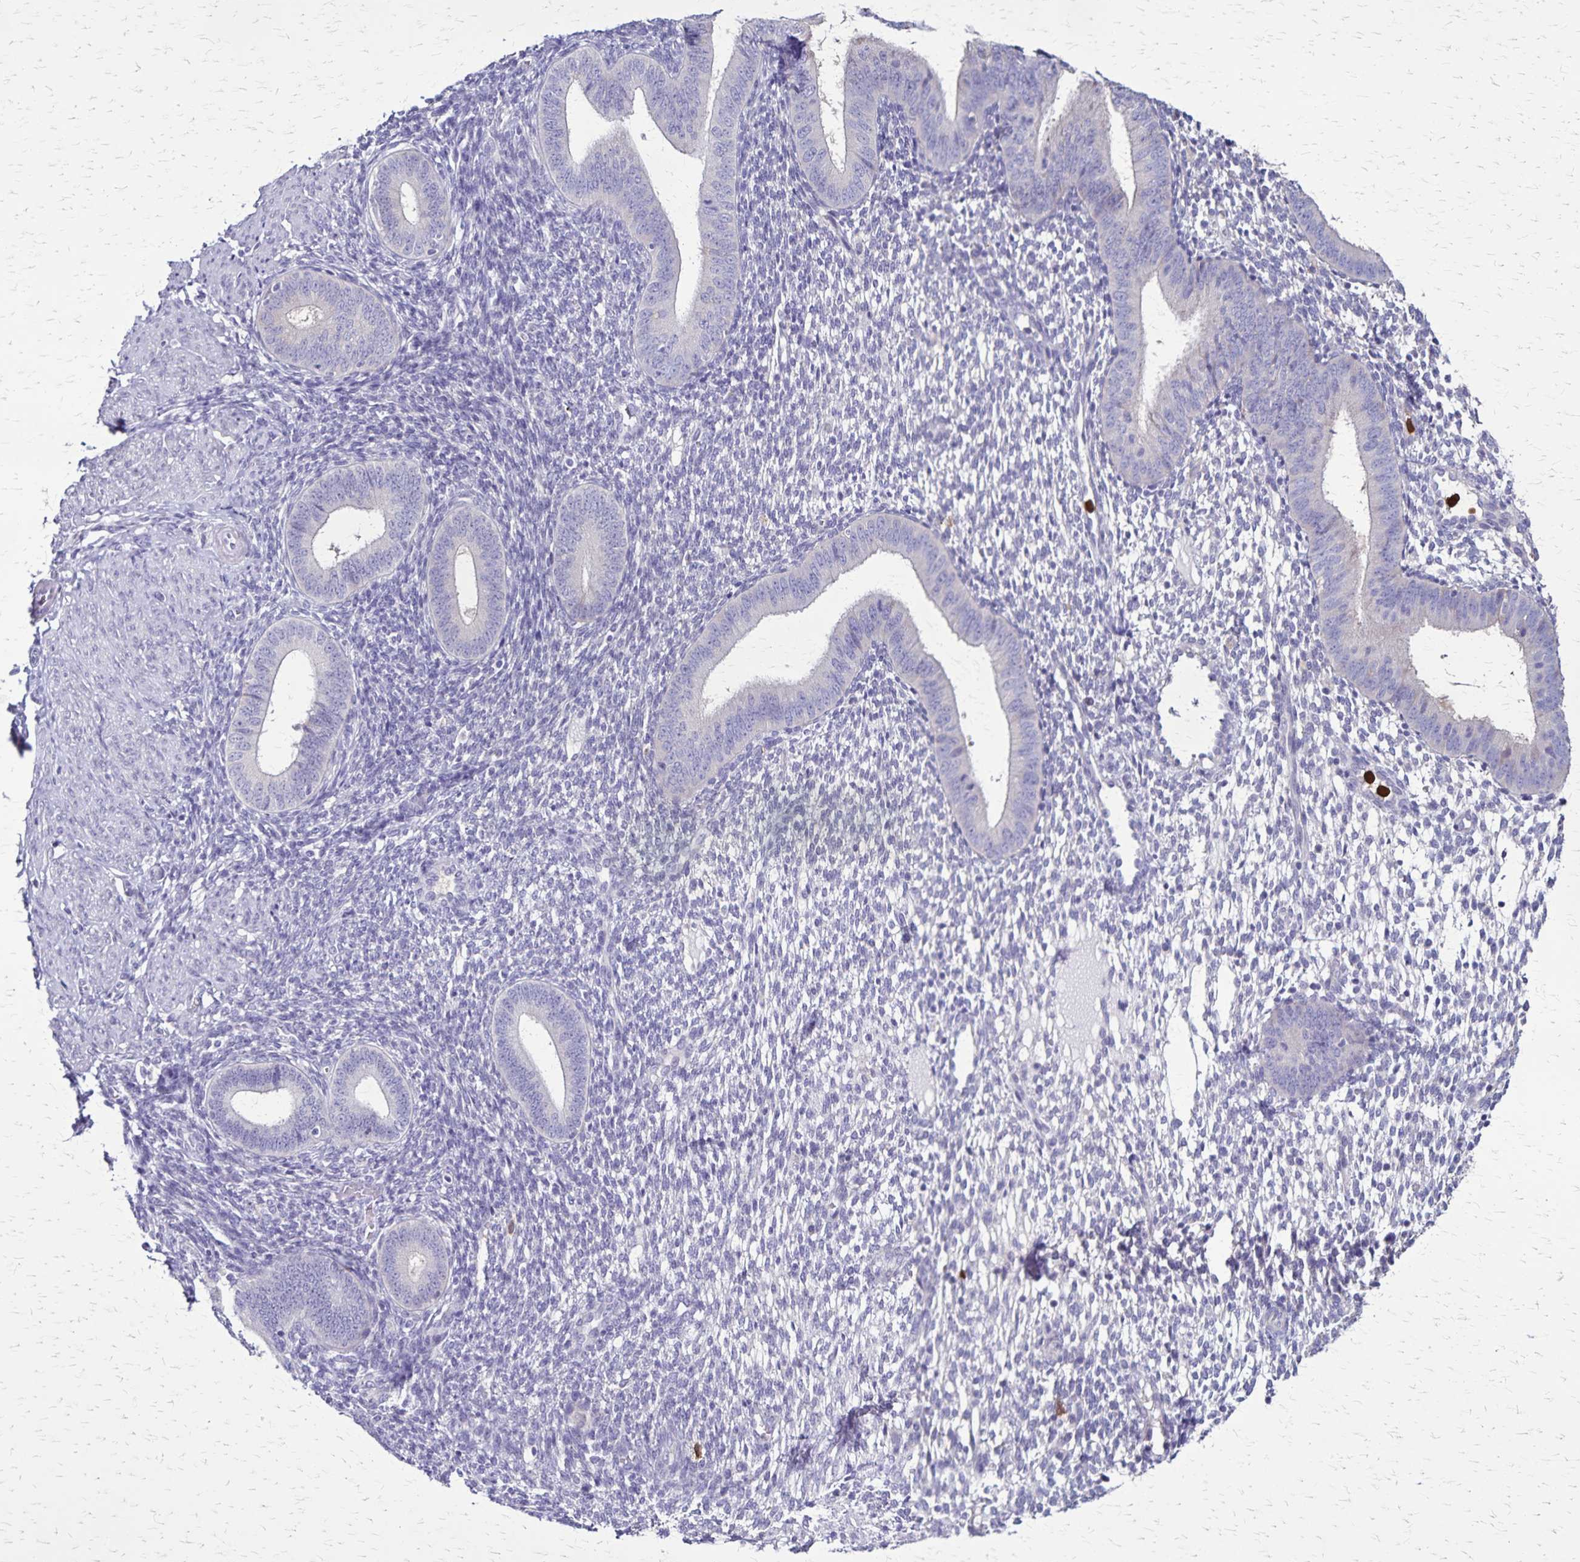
{"staining": {"intensity": "negative", "quantity": "none", "location": "none"}, "tissue": "endometrium", "cell_type": "Cells in endometrial stroma", "image_type": "normal", "snomed": [{"axis": "morphology", "description": "Normal tissue, NOS"}, {"axis": "topography", "description": "Endometrium"}], "caption": "The photomicrograph reveals no significant positivity in cells in endometrial stroma of endometrium. (IHC, brightfield microscopy, high magnification).", "gene": "ULBP3", "patient": {"sex": "female", "age": 40}}